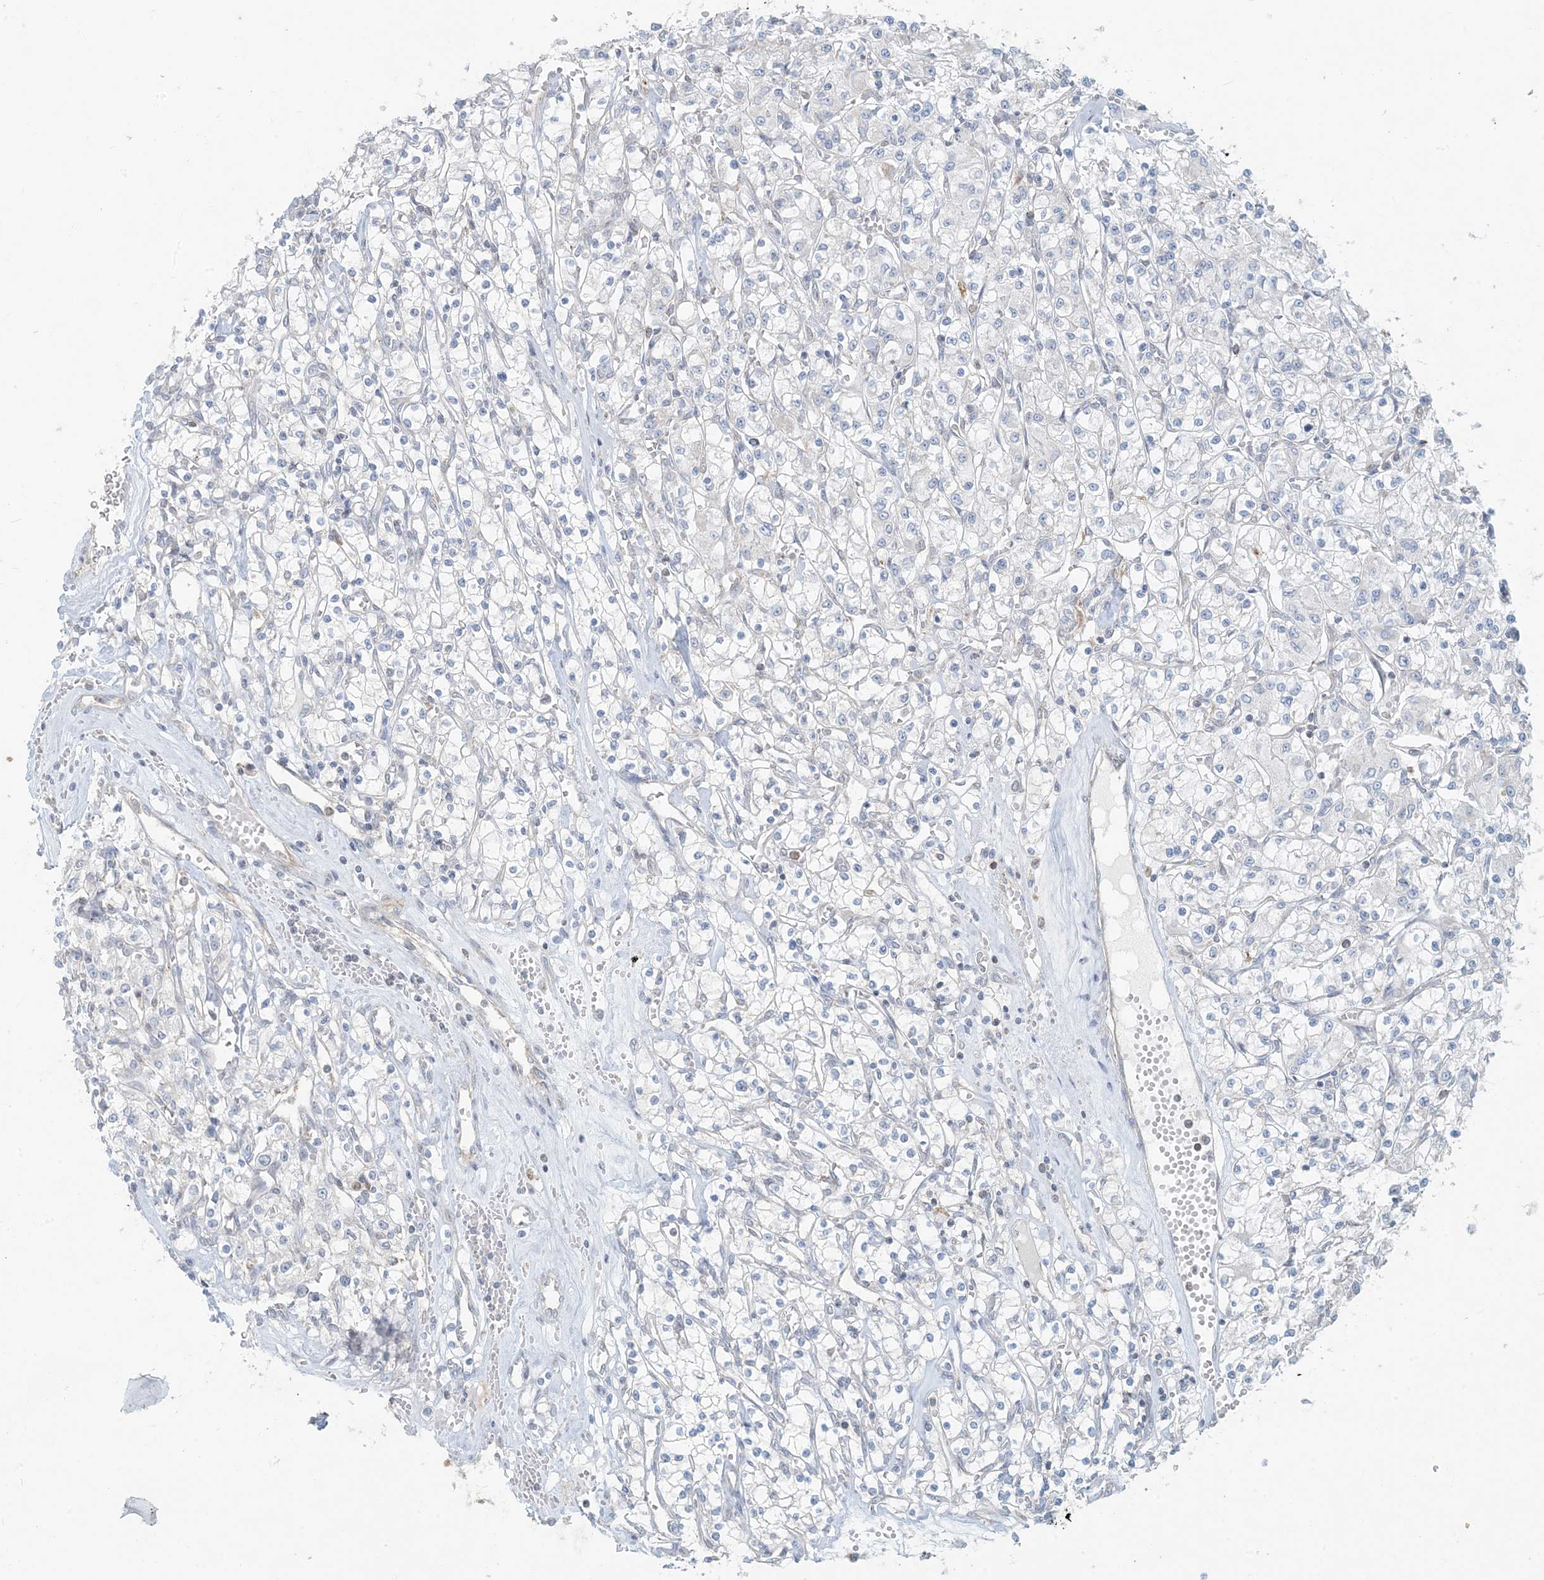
{"staining": {"intensity": "negative", "quantity": "none", "location": "none"}, "tissue": "renal cancer", "cell_type": "Tumor cells", "image_type": "cancer", "snomed": [{"axis": "morphology", "description": "Adenocarcinoma, NOS"}, {"axis": "topography", "description": "Kidney"}], "caption": "This is a micrograph of IHC staining of renal cancer (adenocarcinoma), which shows no positivity in tumor cells.", "gene": "HACL1", "patient": {"sex": "female", "age": 59}}